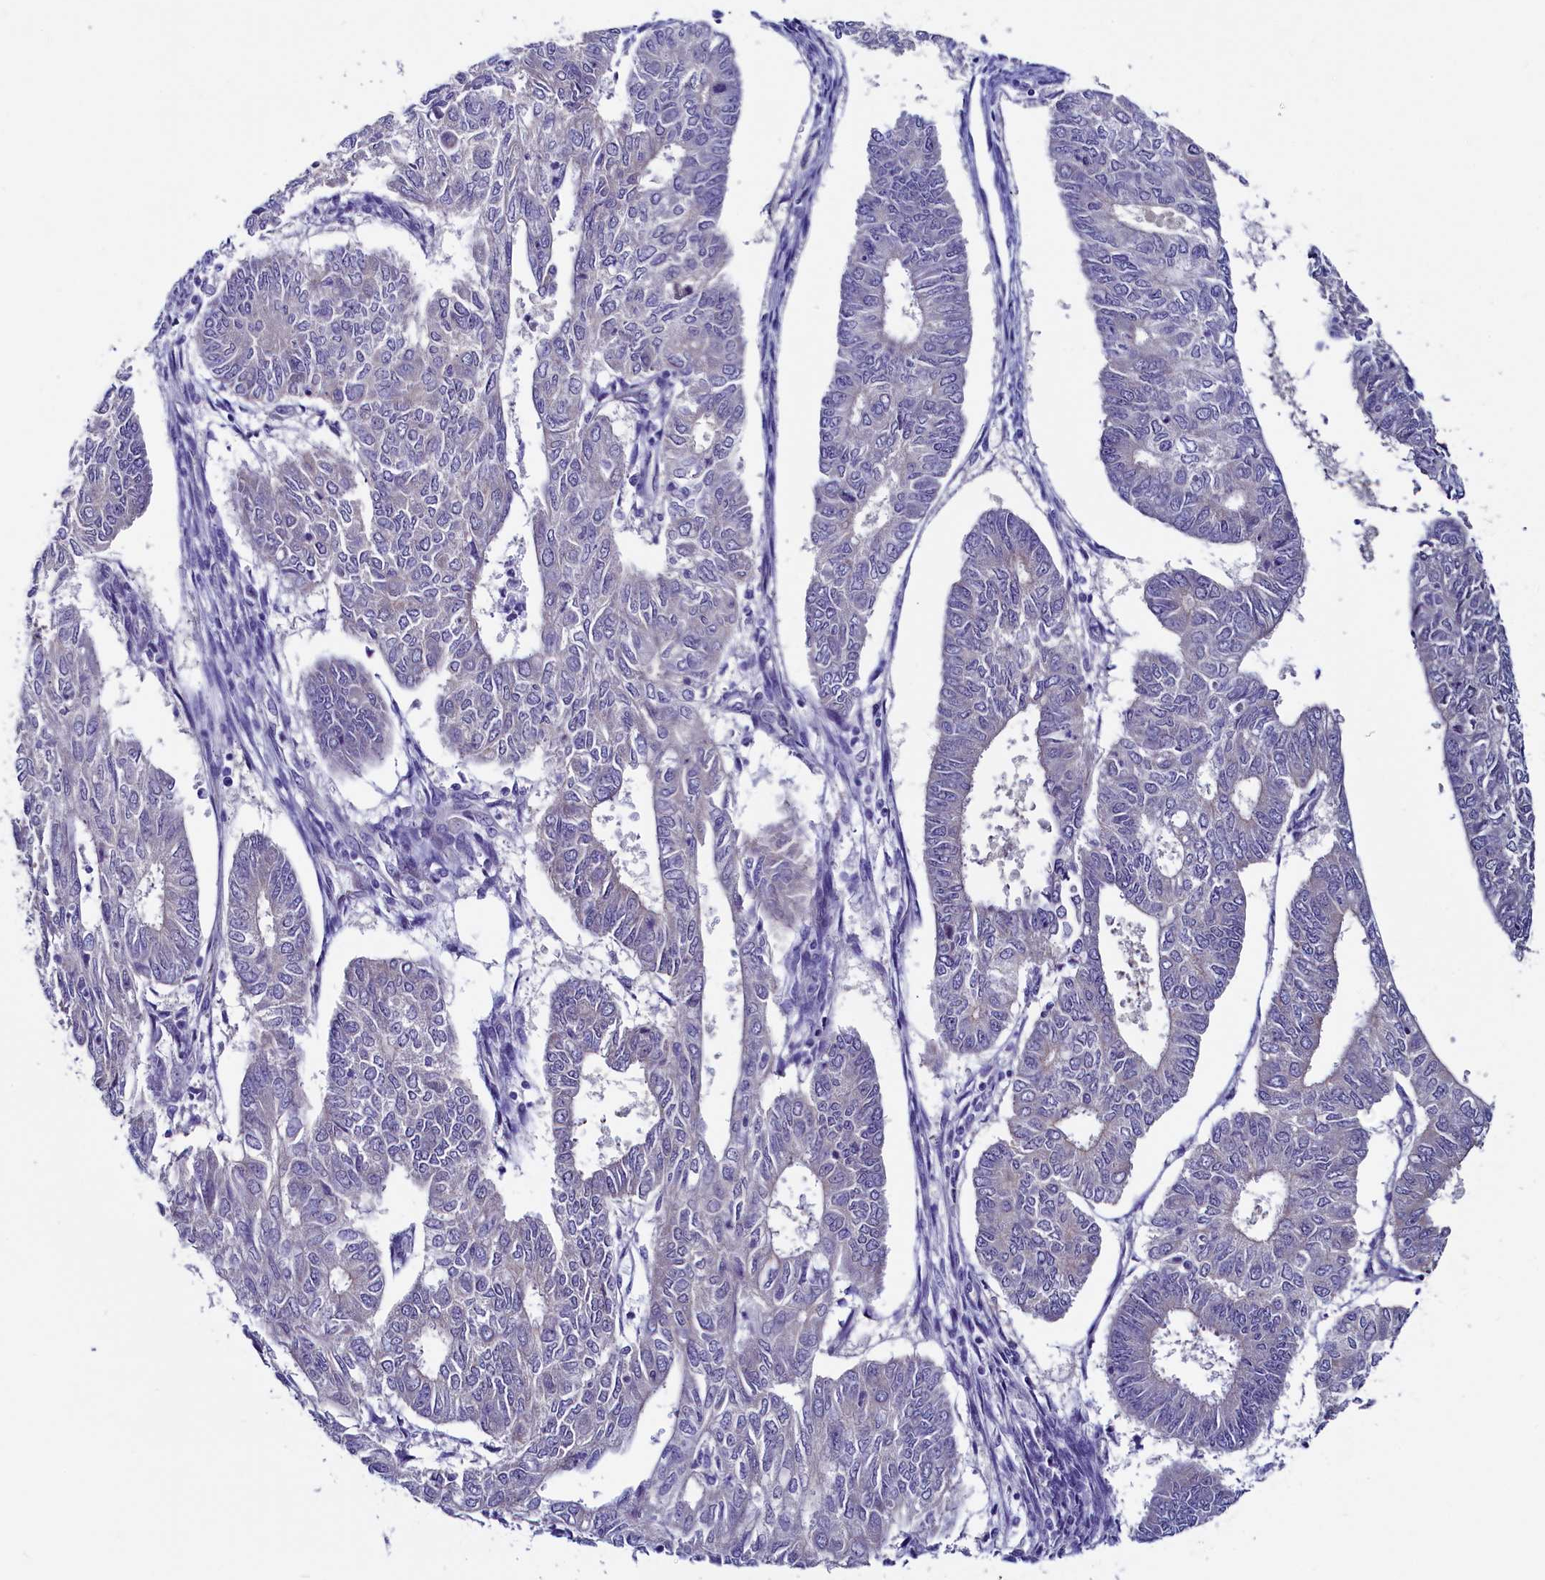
{"staining": {"intensity": "negative", "quantity": "none", "location": "none"}, "tissue": "endometrial cancer", "cell_type": "Tumor cells", "image_type": "cancer", "snomed": [{"axis": "morphology", "description": "Adenocarcinoma, NOS"}, {"axis": "topography", "description": "Endometrium"}], "caption": "Immunohistochemistry histopathology image of neoplastic tissue: human endometrial cancer (adenocarcinoma) stained with DAB exhibits no significant protein expression in tumor cells. Brightfield microscopy of immunohistochemistry stained with DAB (3,3'-diaminobenzidine) (brown) and hematoxylin (blue), captured at high magnification.", "gene": "CIAPIN1", "patient": {"sex": "female", "age": 68}}